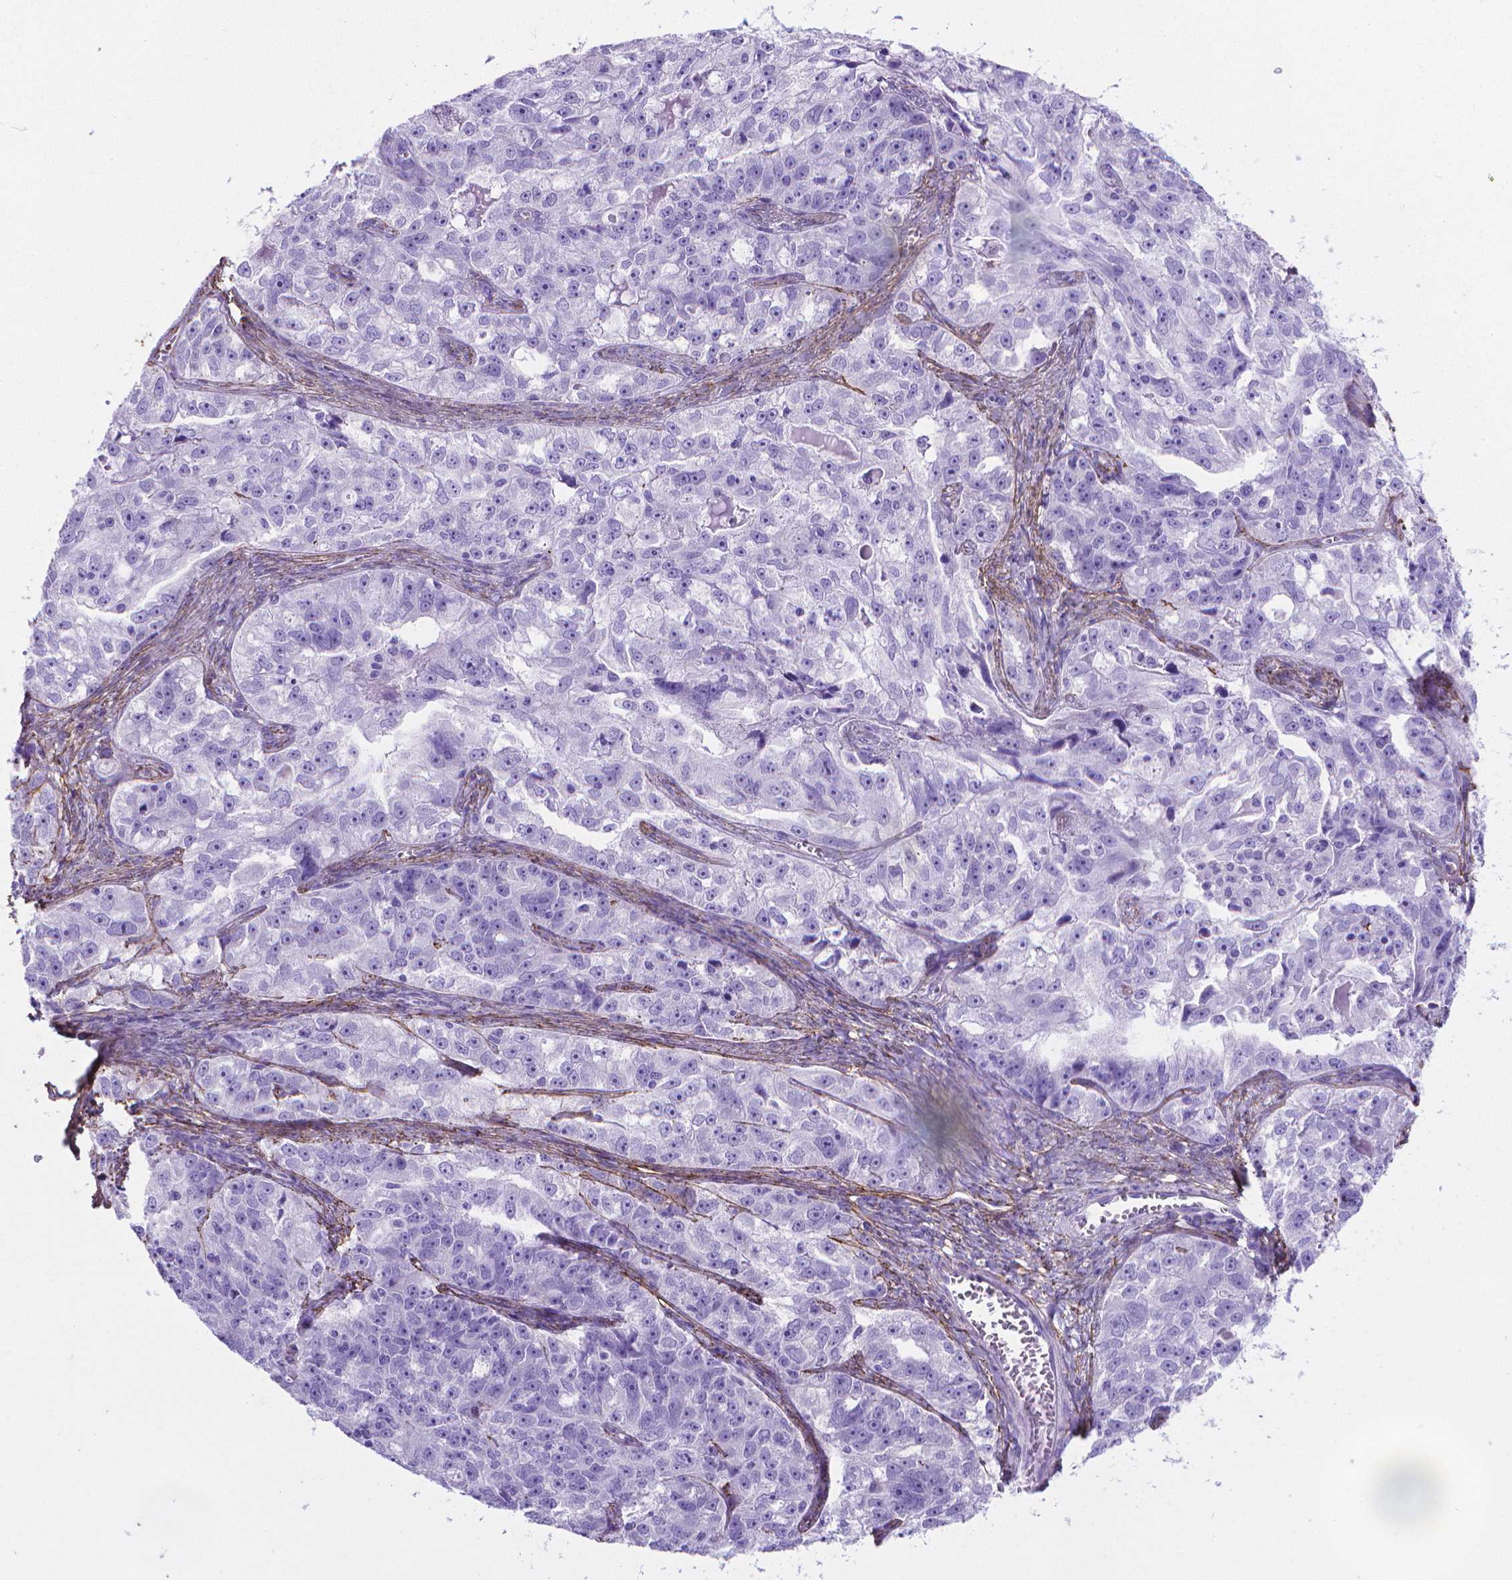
{"staining": {"intensity": "negative", "quantity": "none", "location": "none"}, "tissue": "ovarian cancer", "cell_type": "Tumor cells", "image_type": "cancer", "snomed": [{"axis": "morphology", "description": "Cystadenocarcinoma, serous, NOS"}, {"axis": "topography", "description": "Ovary"}], "caption": "Tumor cells are negative for protein expression in human ovarian cancer (serous cystadenocarcinoma).", "gene": "MFAP2", "patient": {"sex": "female", "age": 51}}